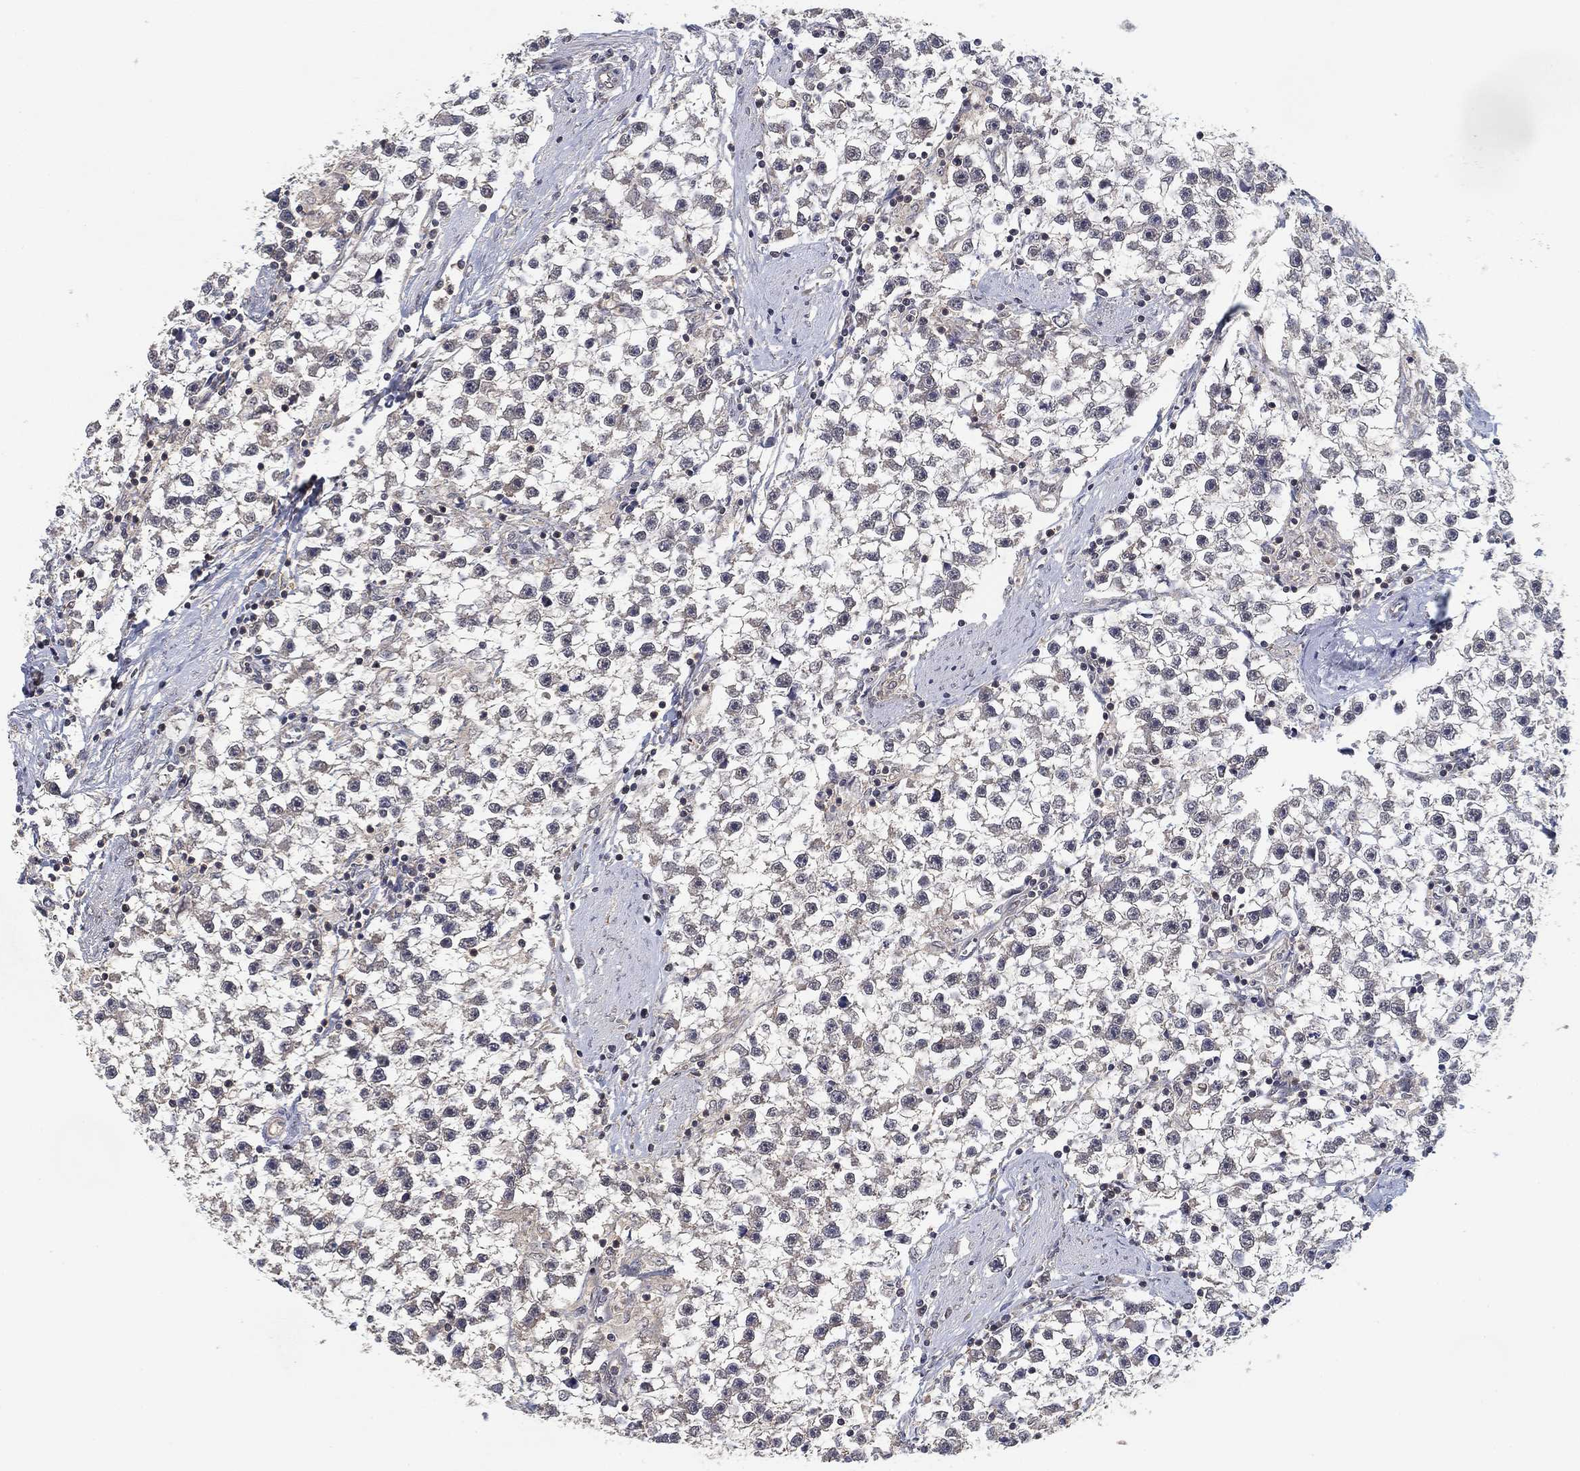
{"staining": {"intensity": "negative", "quantity": "none", "location": "none"}, "tissue": "testis cancer", "cell_type": "Tumor cells", "image_type": "cancer", "snomed": [{"axis": "morphology", "description": "Seminoma, NOS"}, {"axis": "topography", "description": "Testis"}], "caption": "Immunohistochemical staining of human testis seminoma shows no significant positivity in tumor cells. The staining was performed using DAB to visualize the protein expression in brown, while the nuclei were stained in blue with hematoxylin (Magnification: 20x).", "gene": "CCDC43", "patient": {"sex": "male", "age": 59}}